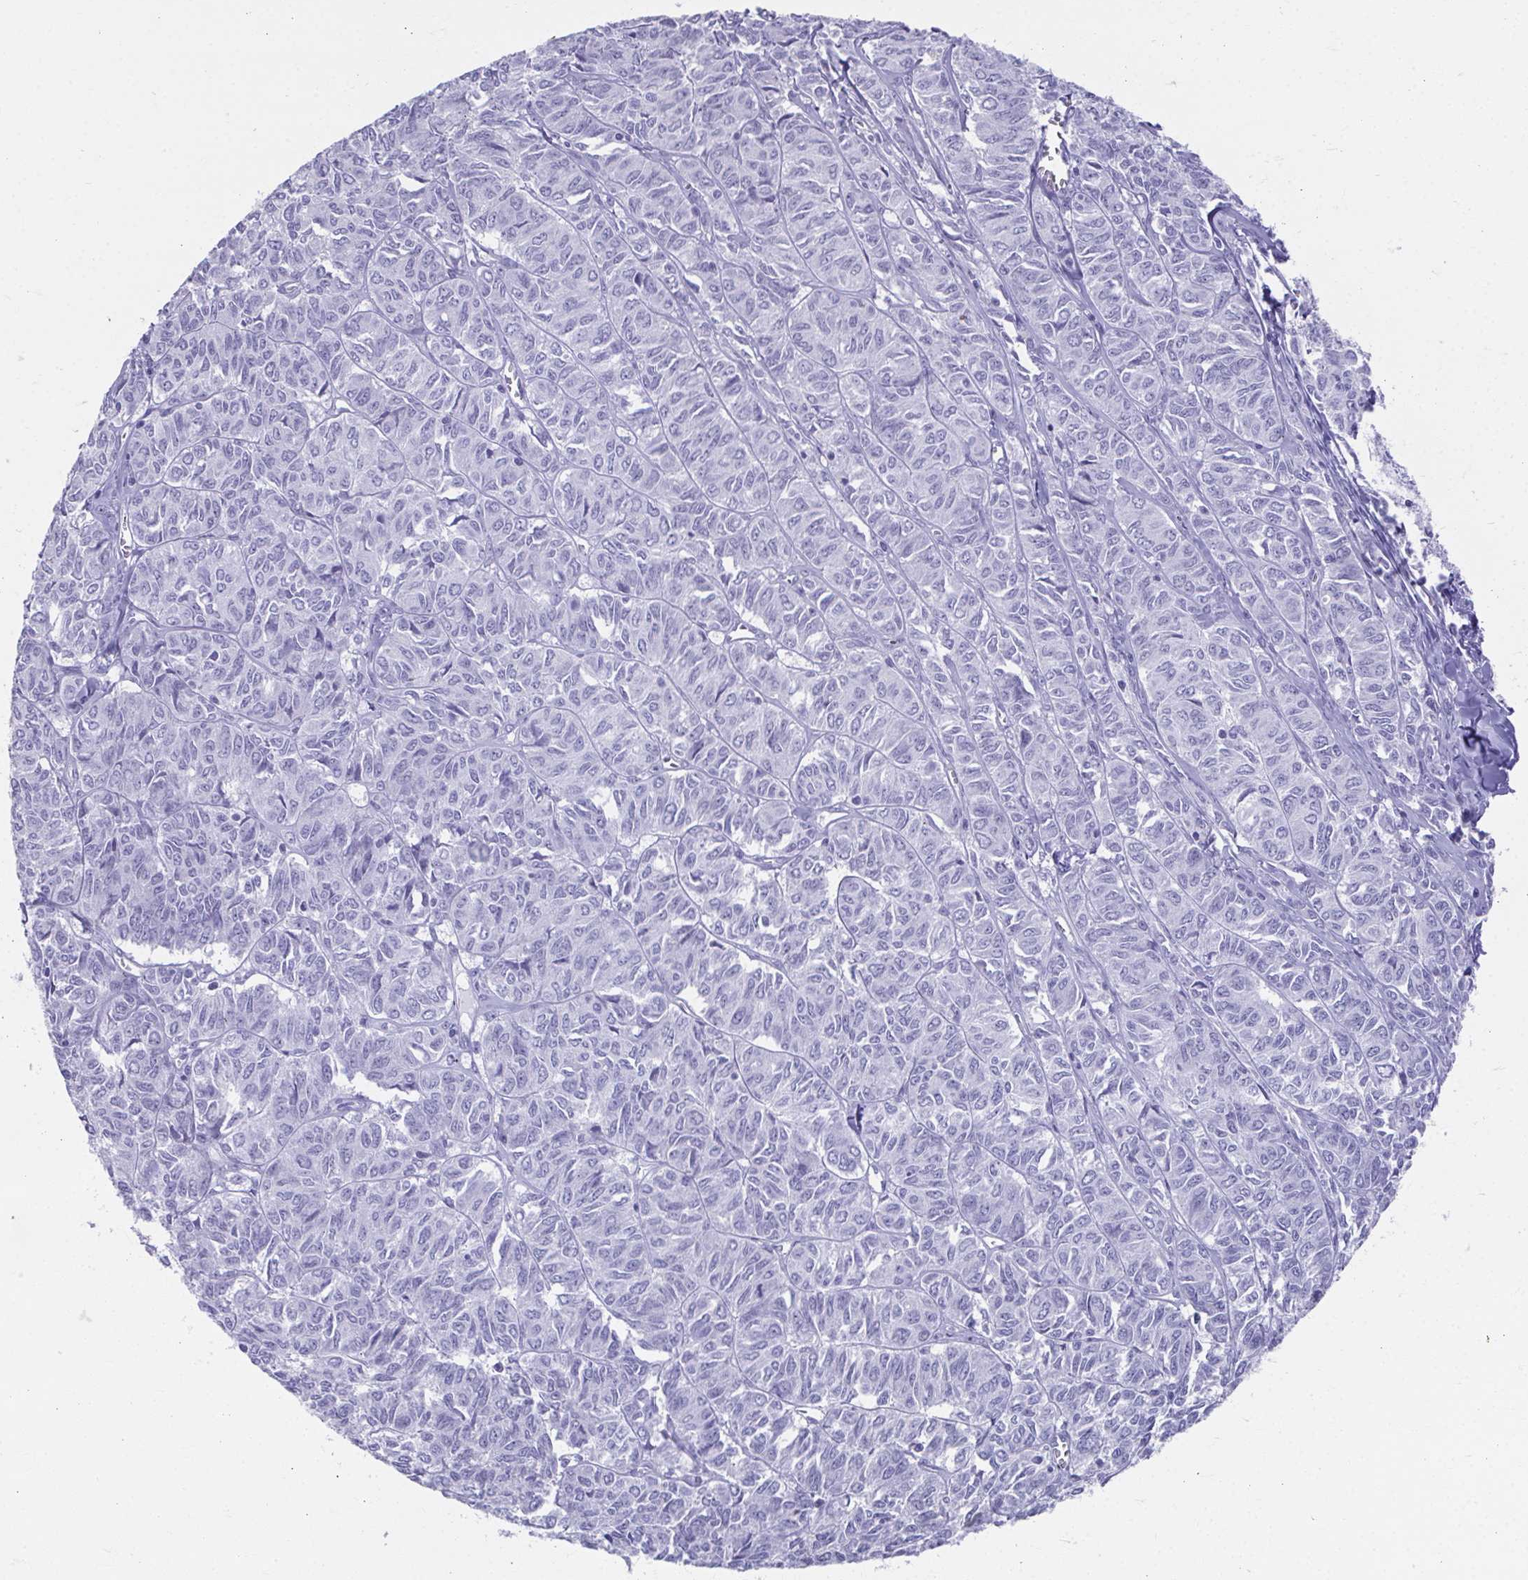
{"staining": {"intensity": "negative", "quantity": "none", "location": "none"}, "tissue": "ovarian cancer", "cell_type": "Tumor cells", "image_type": "cancer", "snomed": [{"axis": "morphology", "description": "Carcinoma, endometroid"}, {"axis": "topography", "description": "Ovary"}], "caption": "Immunohistochemistry (IHC) micrograph of neoplastic tissue: human ovarian cancer (endometroid carcinoma) stained with DAB shows no significant protein staining in tumor cells. (DAB (3,3'-diaminobenzidine) immunohistochemistry (IHC) visualized using brightfield microscopy, high magnification).", "gene": "GHRL", "patient": {"sex": "female", "age": 80}}